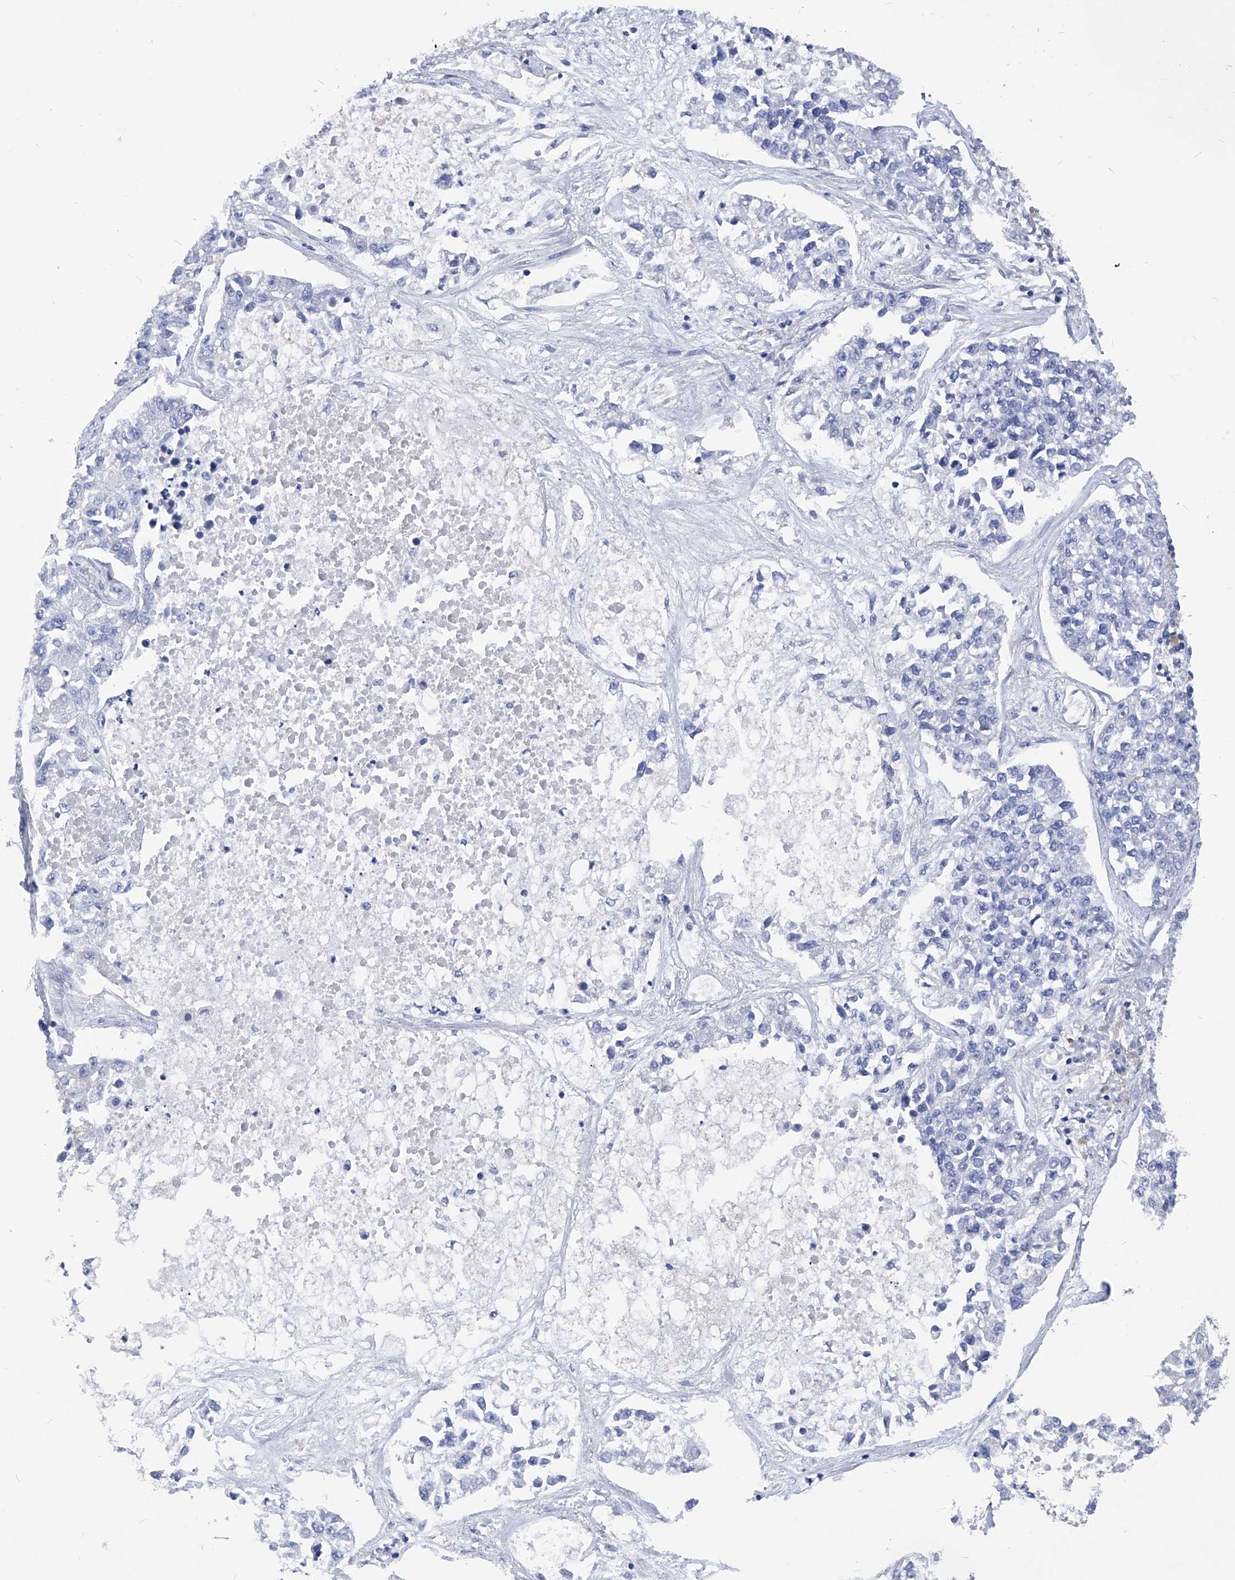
{"staining": {"intensity": "negative", "quantity": "none", "location": "none"}, "tissue": "lung cancer", "cell_type": "Tumor cells", "image_type": "cancer", "snomed": [{"axis": "morphology", "description": "Adenocarcinoma, NOS"}, {"axis": "topography", "description": "Lung"}], "caption": "The image exhibits no staining of tumor cells in adenocarcinoma (lung). Brightfield microscopy of immunohistochemistry stained with DAB (3,3'-diaminobenzidine) (brown) and hematoxylin (blue), captured at high magnification.", "gene": "XPNPEP1", "patient": {"sex": "male", "age": 49}}